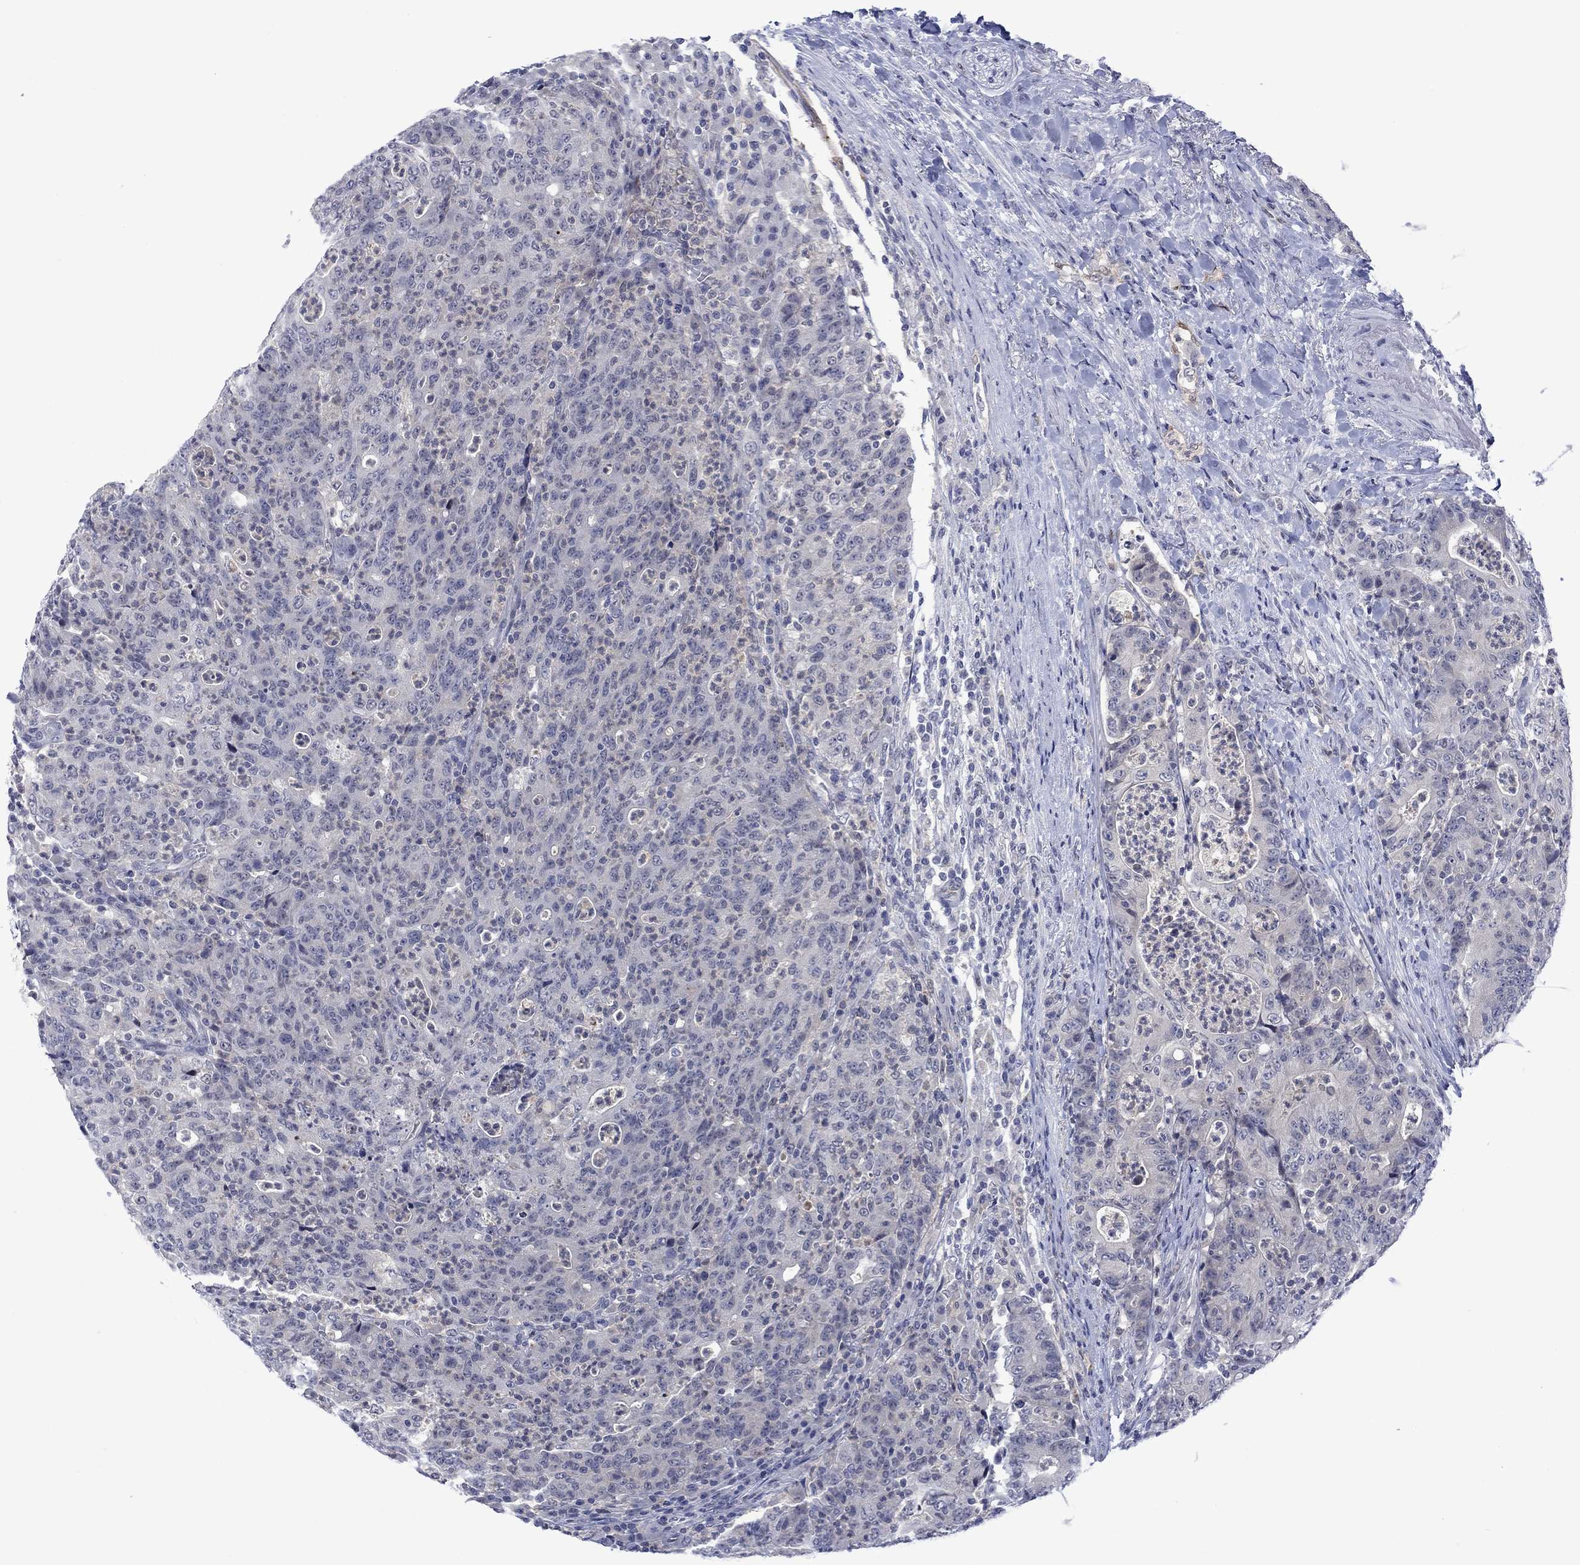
{"staining": {"intensity": "negative", "quantity": "none", "location": "none"}, "tissue": "colorectal cancer", "cell_type": "Tumor cells", "image_type": "cancer", "snomed": [{"axis": "morphology", "description": "Adenocarcinoma, NOS"}, {"axis": "topography", "description": "Colon"}], "caption": "DAB (3,3'-diaminobenzidine) immunohistochemical staining of colorectal adenocarcinoma displays no significant staining in tumor cells.", "gene": "AGL", "patient": {"sex": "male", "age": 70}}